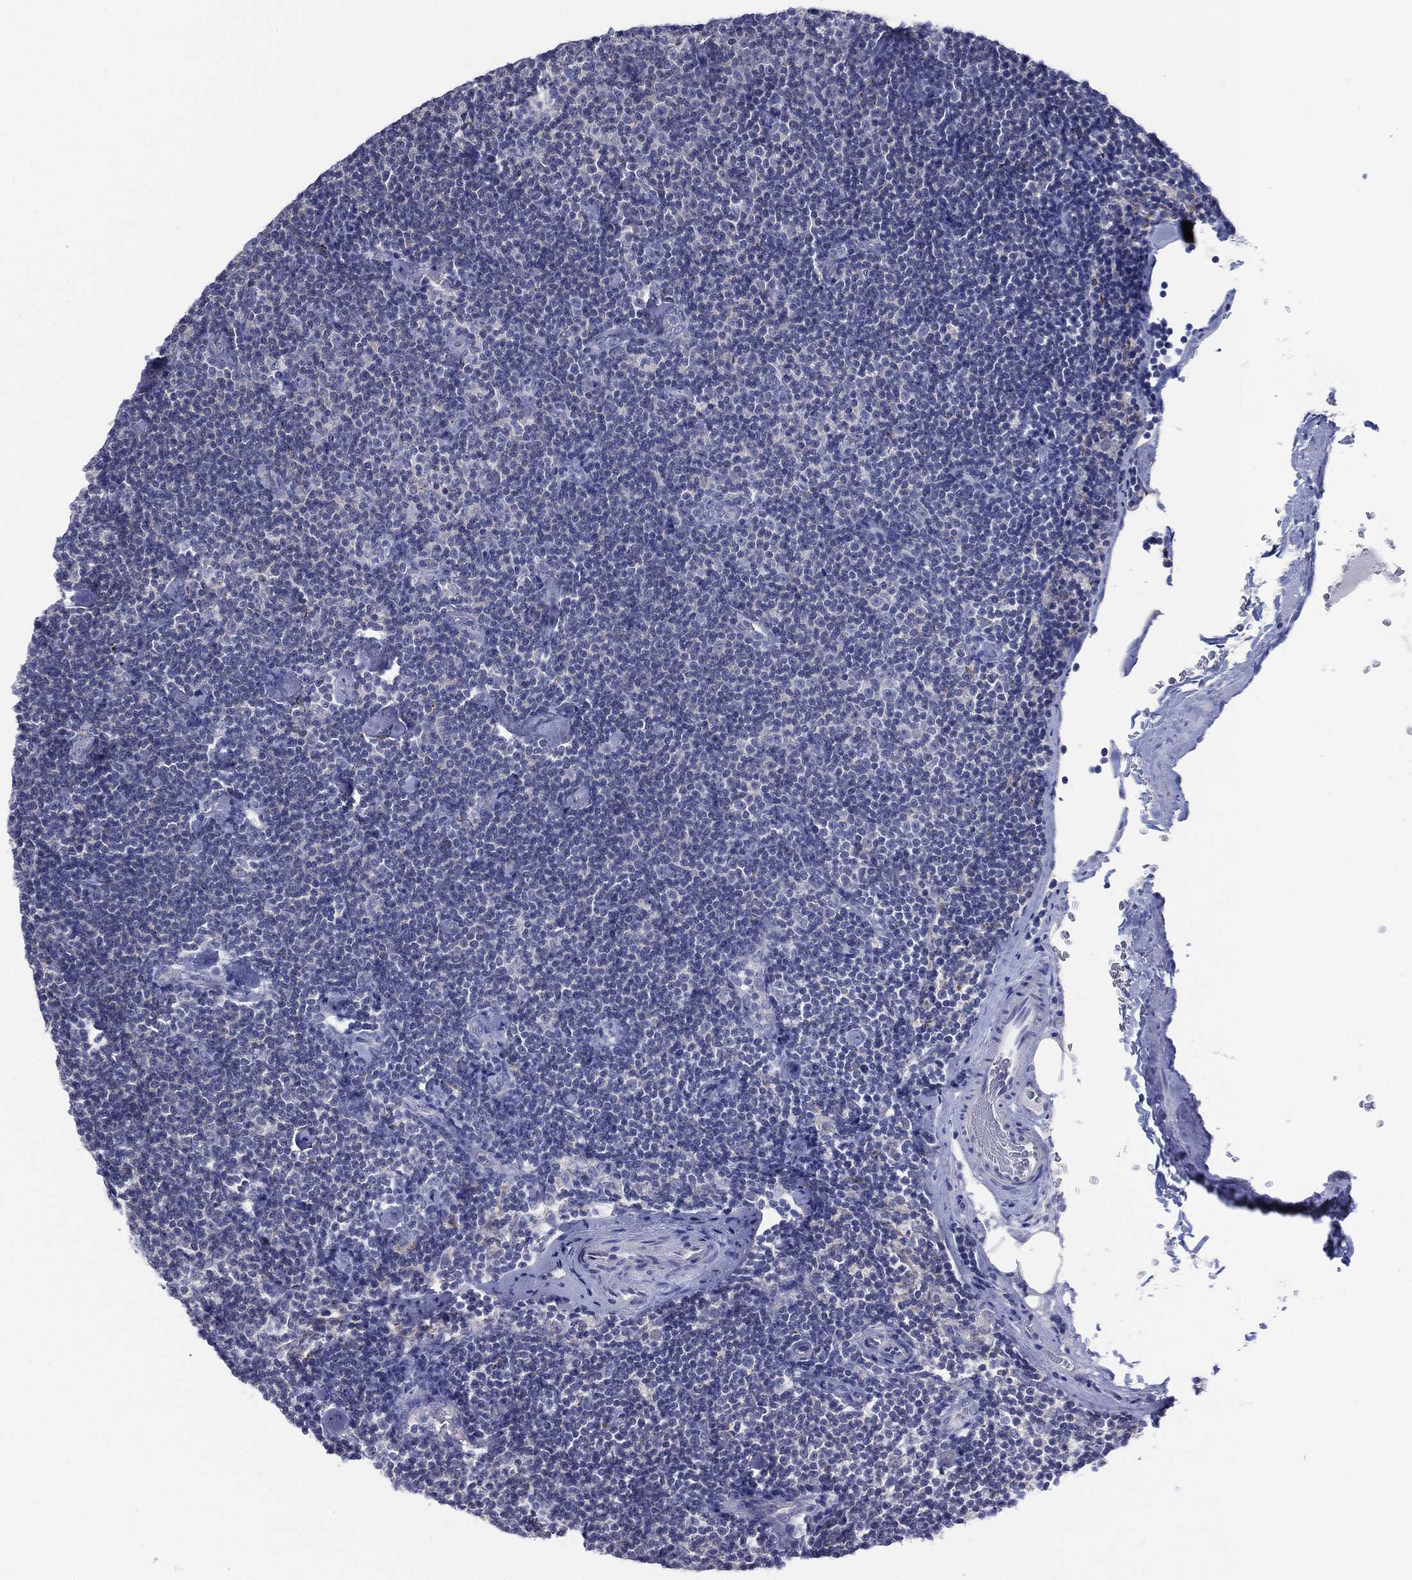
{"staining": {"intensity": "negative", "quantity": "none", "location": "none"}, "tissue": "lymphoma", "cell_type": "Tumor cells", "image_type": "cancer", "snomed": [{"axis": "morphology", "description": "Malignant lymphoma, non-Hodgkin's type, Low grade"}, {"axis": "topography", "description": "Lymph node"}], "caption": "Immunohistochemical staining of lymphoma demonstrates no significant staining in tumor cells.", "gene": "C5orf46", "patient": {"sex": "male", "age": 81}}